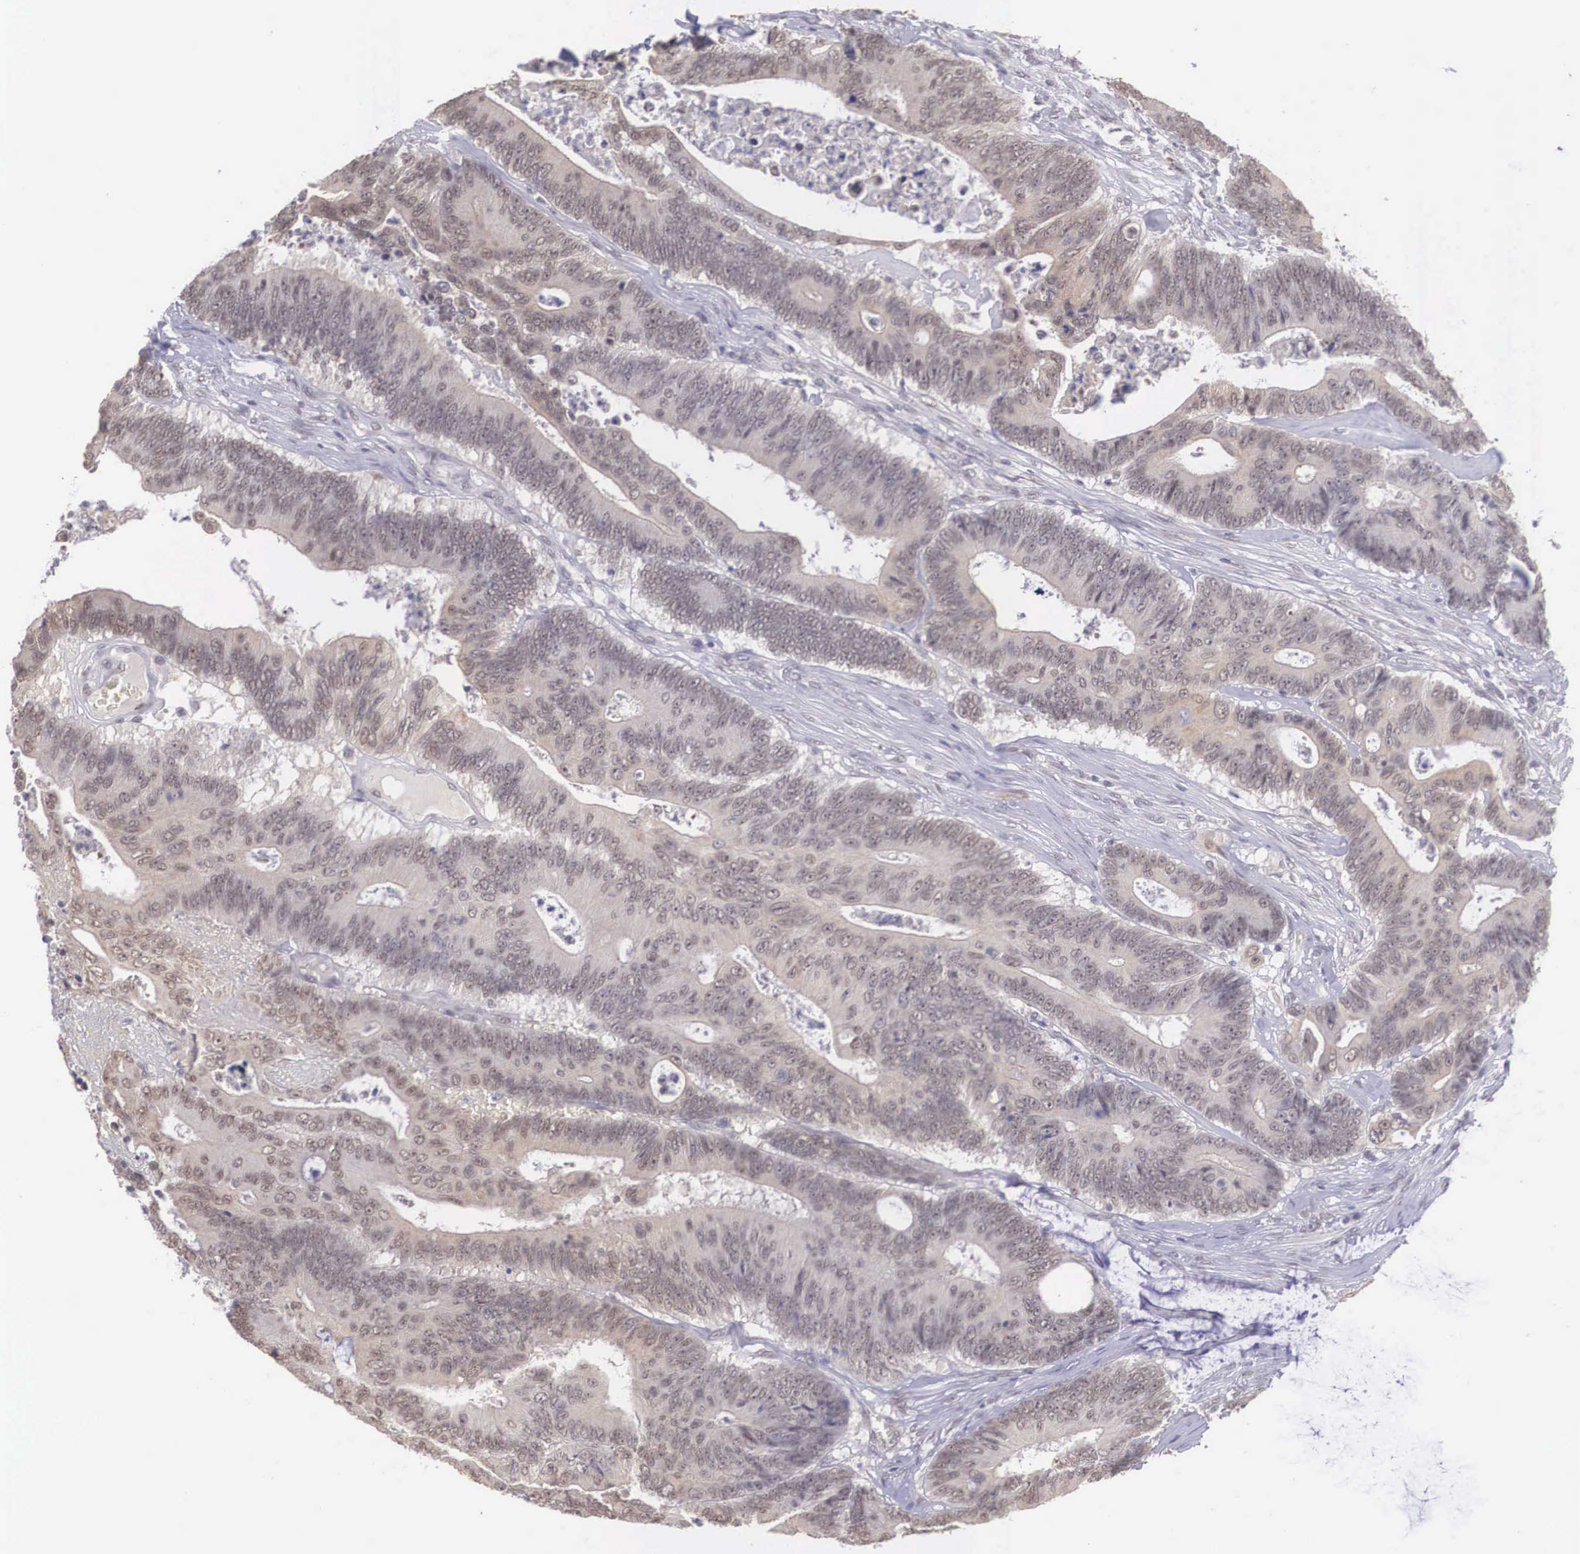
{"staining": {"intensity": "weak", "quantity": ">75%", "location": "cytoplasmic/membranous,nuclear"}, "tissue": "colorectal cancer", "cell_type": "Tumor cells", "image_type": "cancer", "snomed": [{"axis": "morphology", "description": "Adenocarcinoma, NOS"}, {"axis": "topography", "description": "Colon"}], "caption": "Immunohistochemistry (IHC) micrograph of neoplastic tissue: human colorectal cancer stained using immunohistochemistry (IHC) displays low levels of weak protein expression localized specifically in the cytoplasmic/membranous and nuclear of tumor cells, appearing as a cytoplasmic/membranous and nuclear brown color.", "gene": "NINL", "patient": {"sex": "male", "age": 65}}